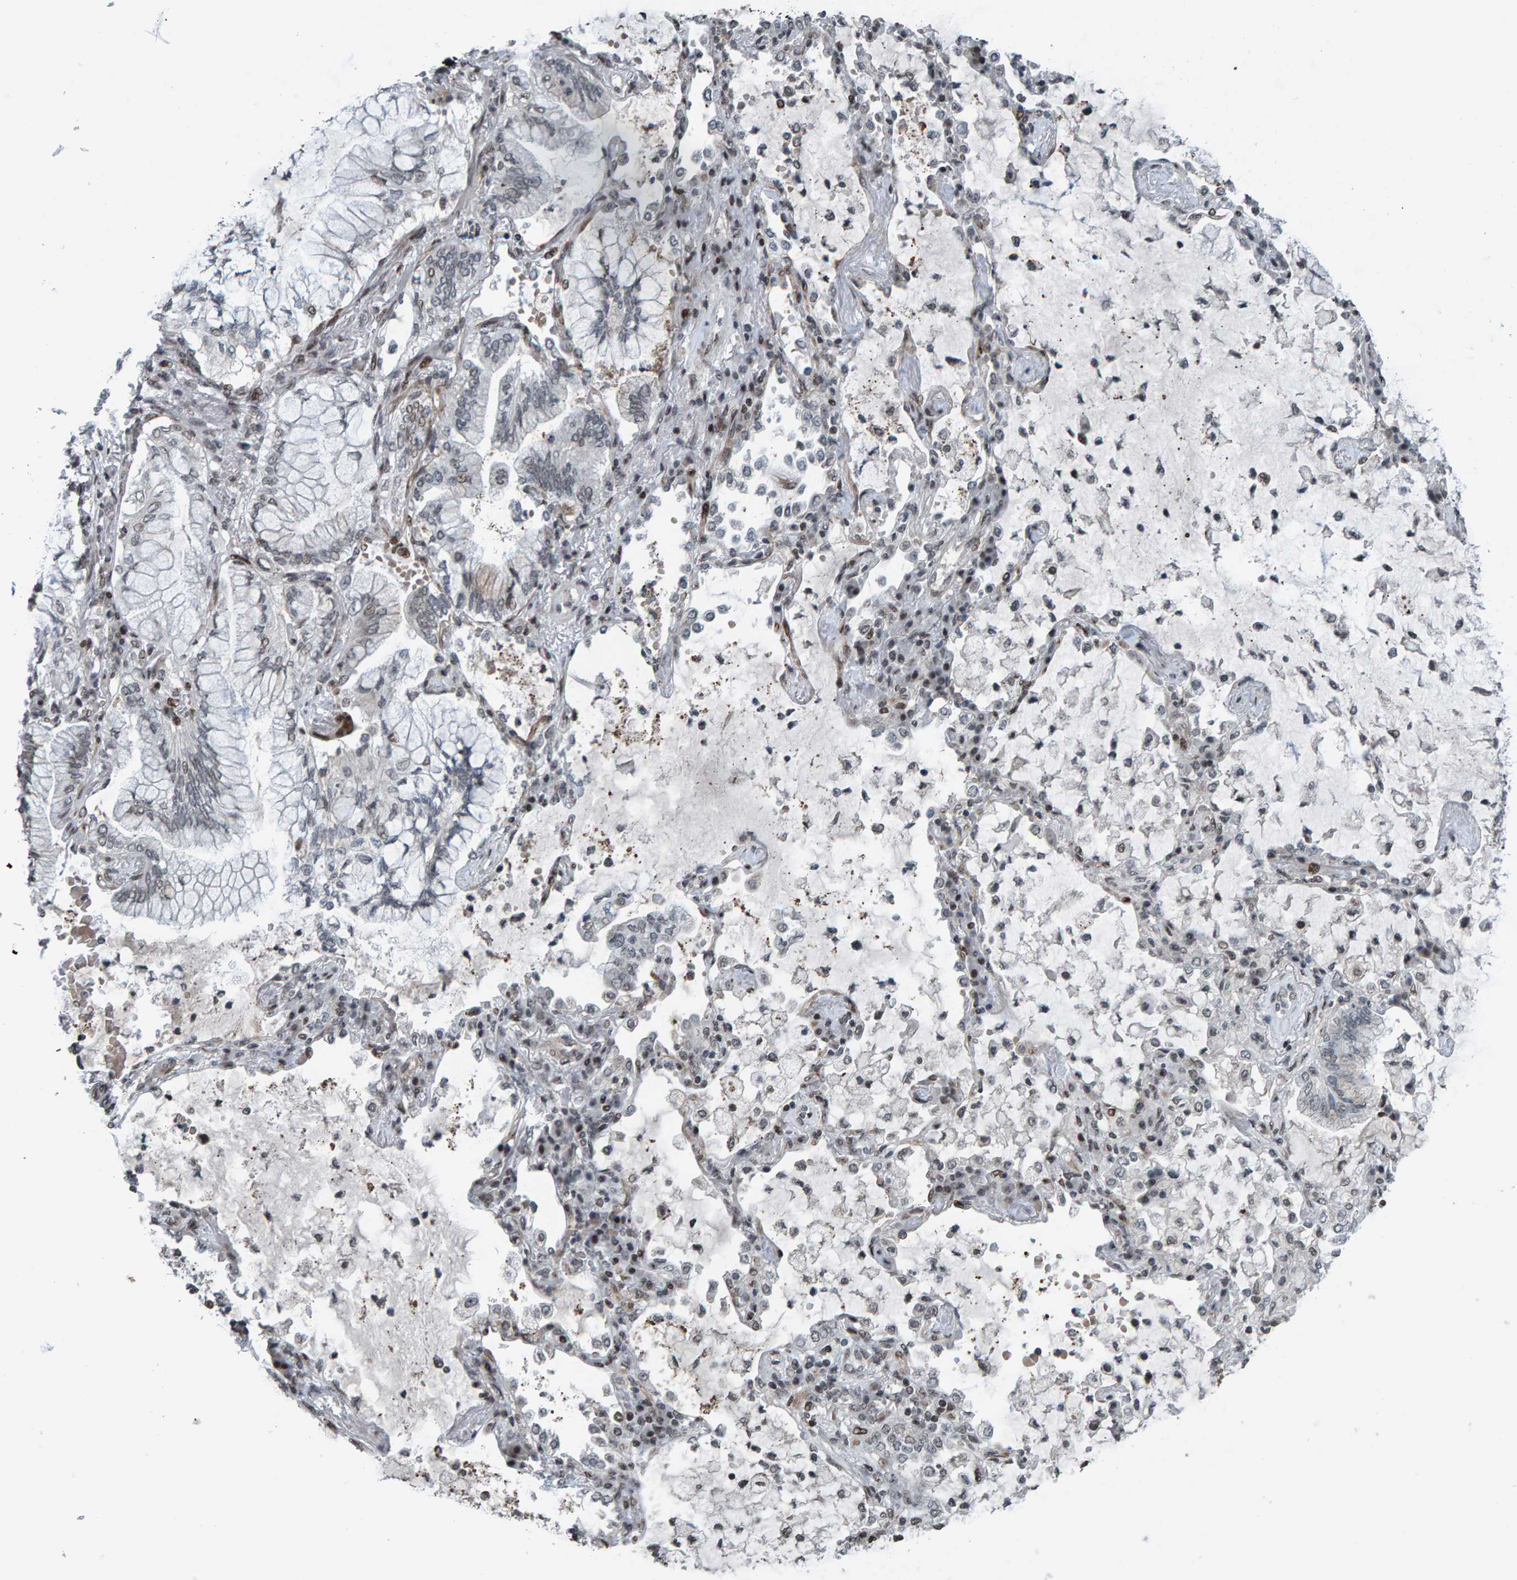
{"staining": {"intensity": "weak", "quantity": "<25%", "location": "nuclear"}, "tissue": "lung cancer", "cell_type": "Tumor cells", "image_type": "cancer", "snomed": [{"axis": "morphology", "description": "Adenocarcinoma, NOS"}, {"axis": "topography", "description": "Lung"}], "caption": "Lung adenocarcinoma was stained to show a protein in brown. There is no significant staining in tumor cells.", "gene": "ZNF366", "patient": {"sex": "female", "age": 70}}